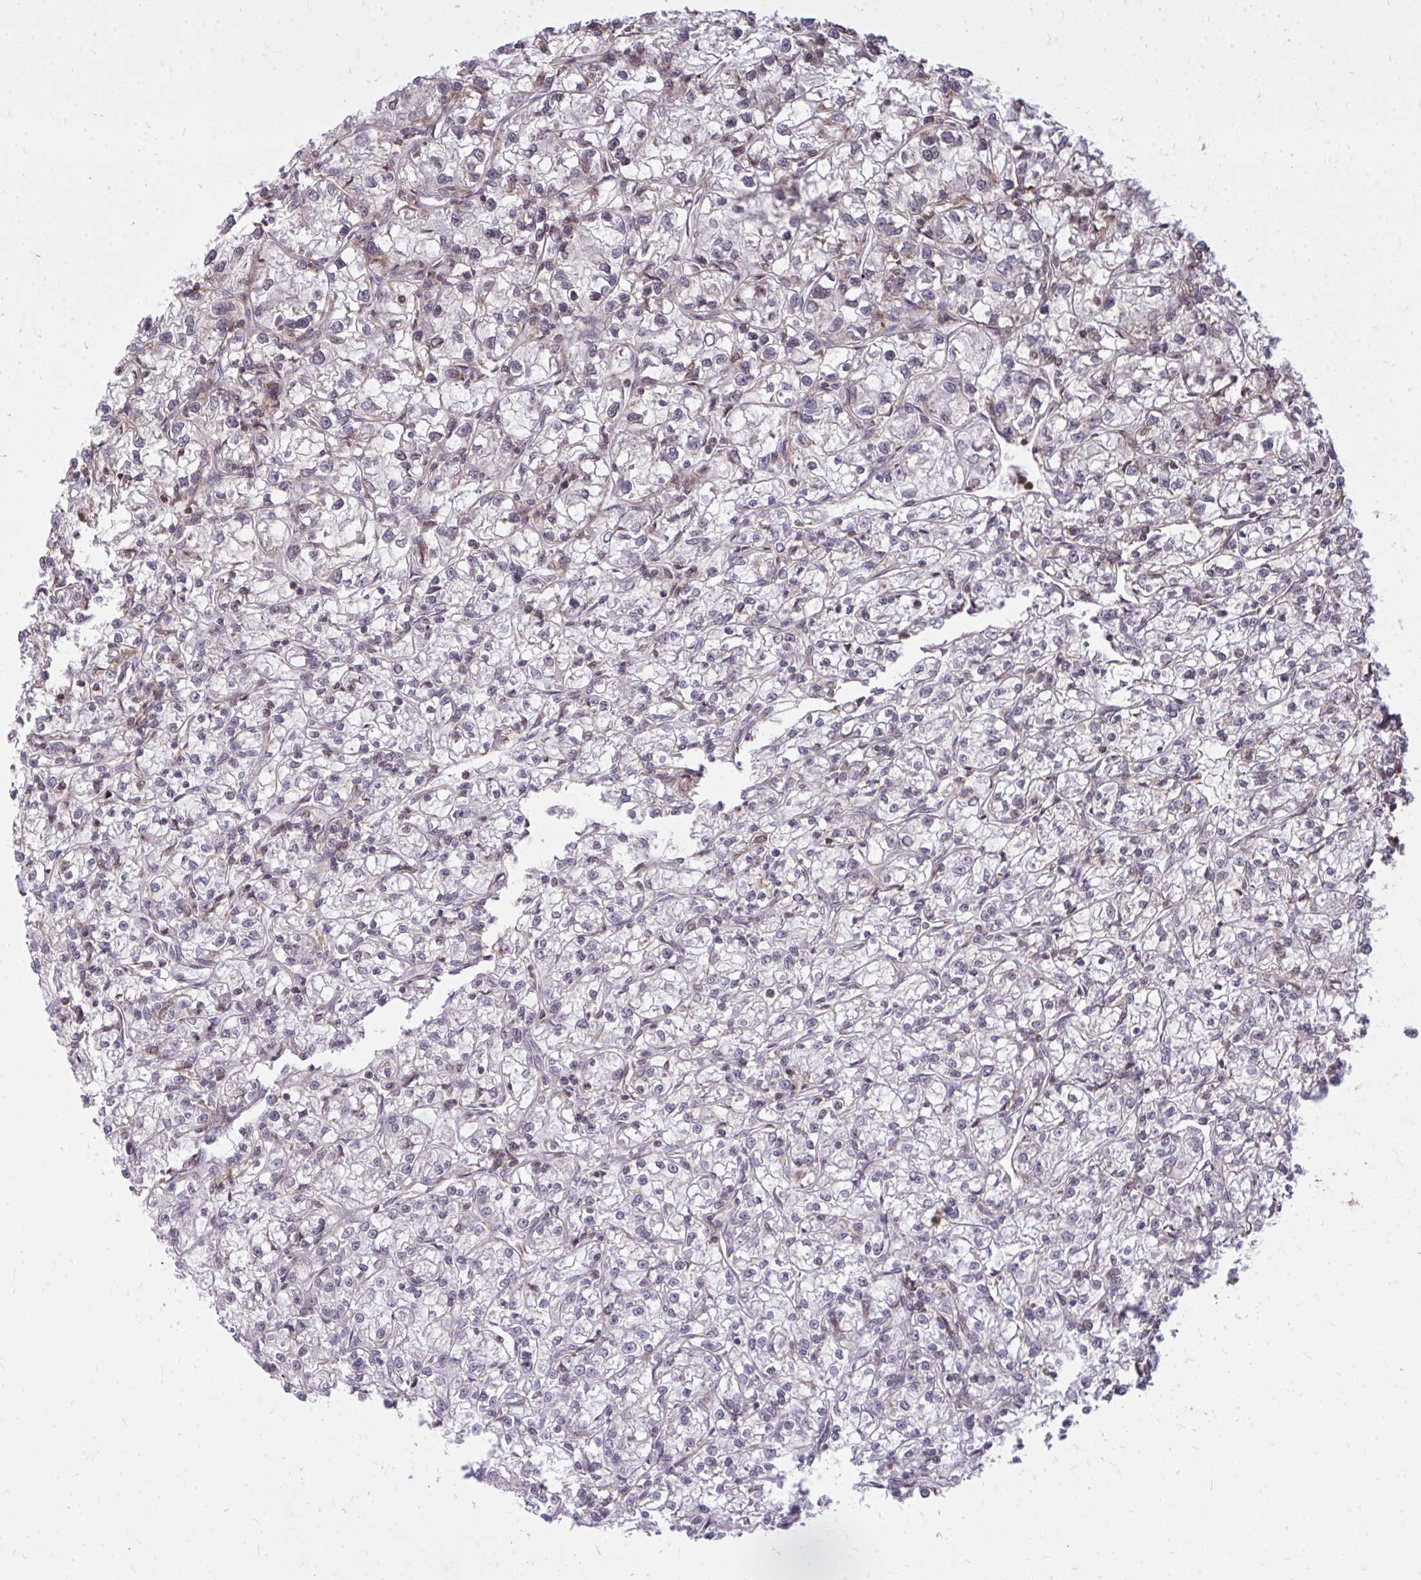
{"staining": {"intensity": "negative", "quantity": "none", "location": "none"}, "tissue": "renal cancer", "cell_type": "Tumor cells", "image_type": "cancer", "snomed": [{"axis": "morphology", "description": "Adenocarcinoma, NOS"}, {"axis": "topography", "description": "Kidney"}], "caption": "A high-resolution photomicrograph shows IHC staining of renal cancer, which shows no significant staining in tumor cells.", "gene": "SLC7A5", "patient": {"sex": "female", "age": 59}}